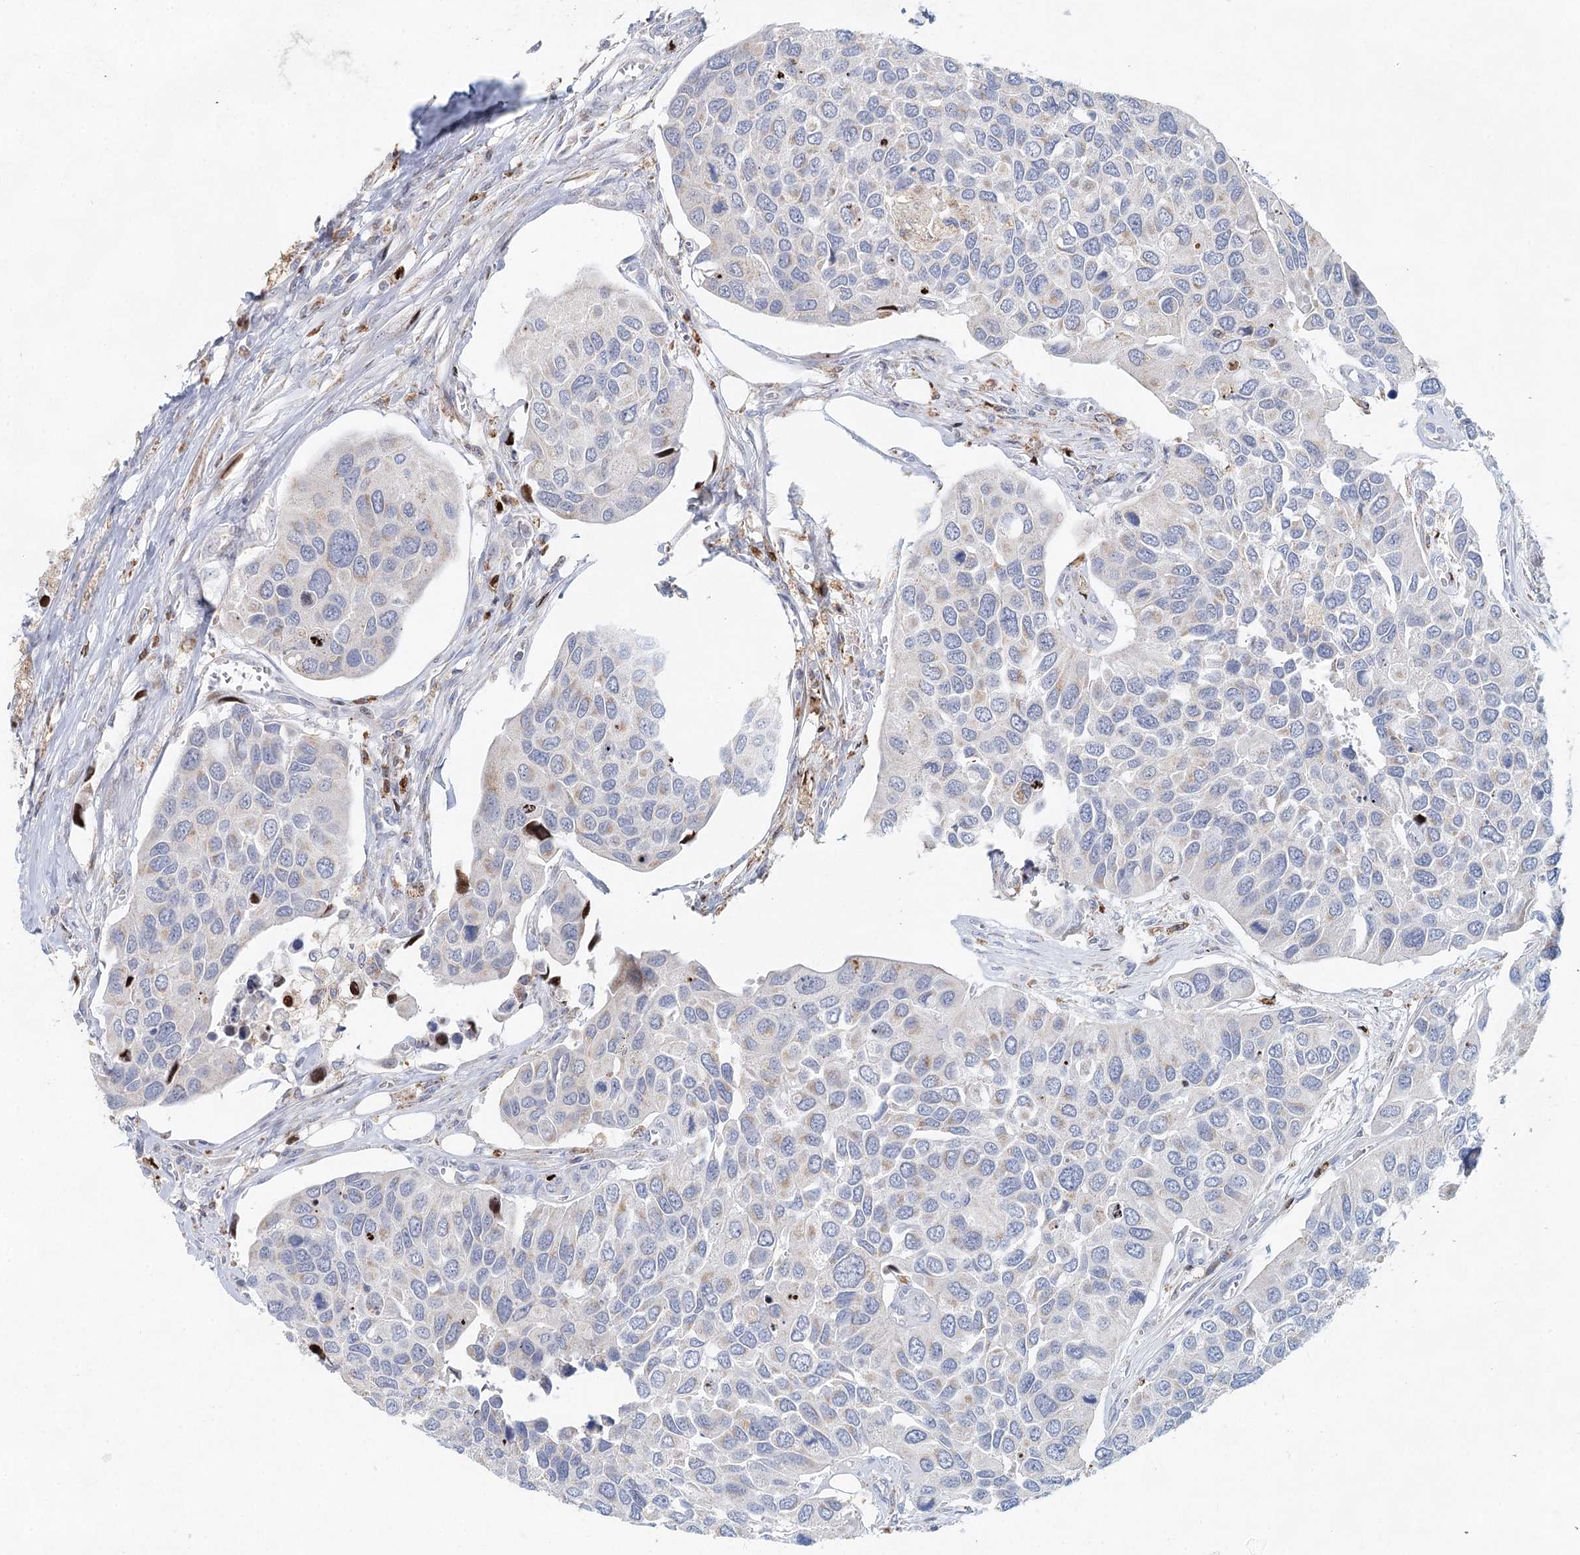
{"staining": {"intensity": "negative", "quantity": "none", "location": "none"}, "tissue": "urothelial cancer", "cell_type": "Tumor cells", "image_type": "cancer", "snomed": [{"axis": "morphology", "description": "Urothelial carcinoma, High grade"}, {"axis": "topography", "description": "Urinary bladder"}], "caption": "An image of urothelial cancer stained for a protein reveals no brown staining in tumor cells. (Stains: DAB (3,3'-diaminobenzidine) immunohistochemistry with hematoxylin counter stain, Microscopy: brightfield microscopy at high magnification).", "gene": "XPO6", "patient": {"sex": "male", "age": 74}}